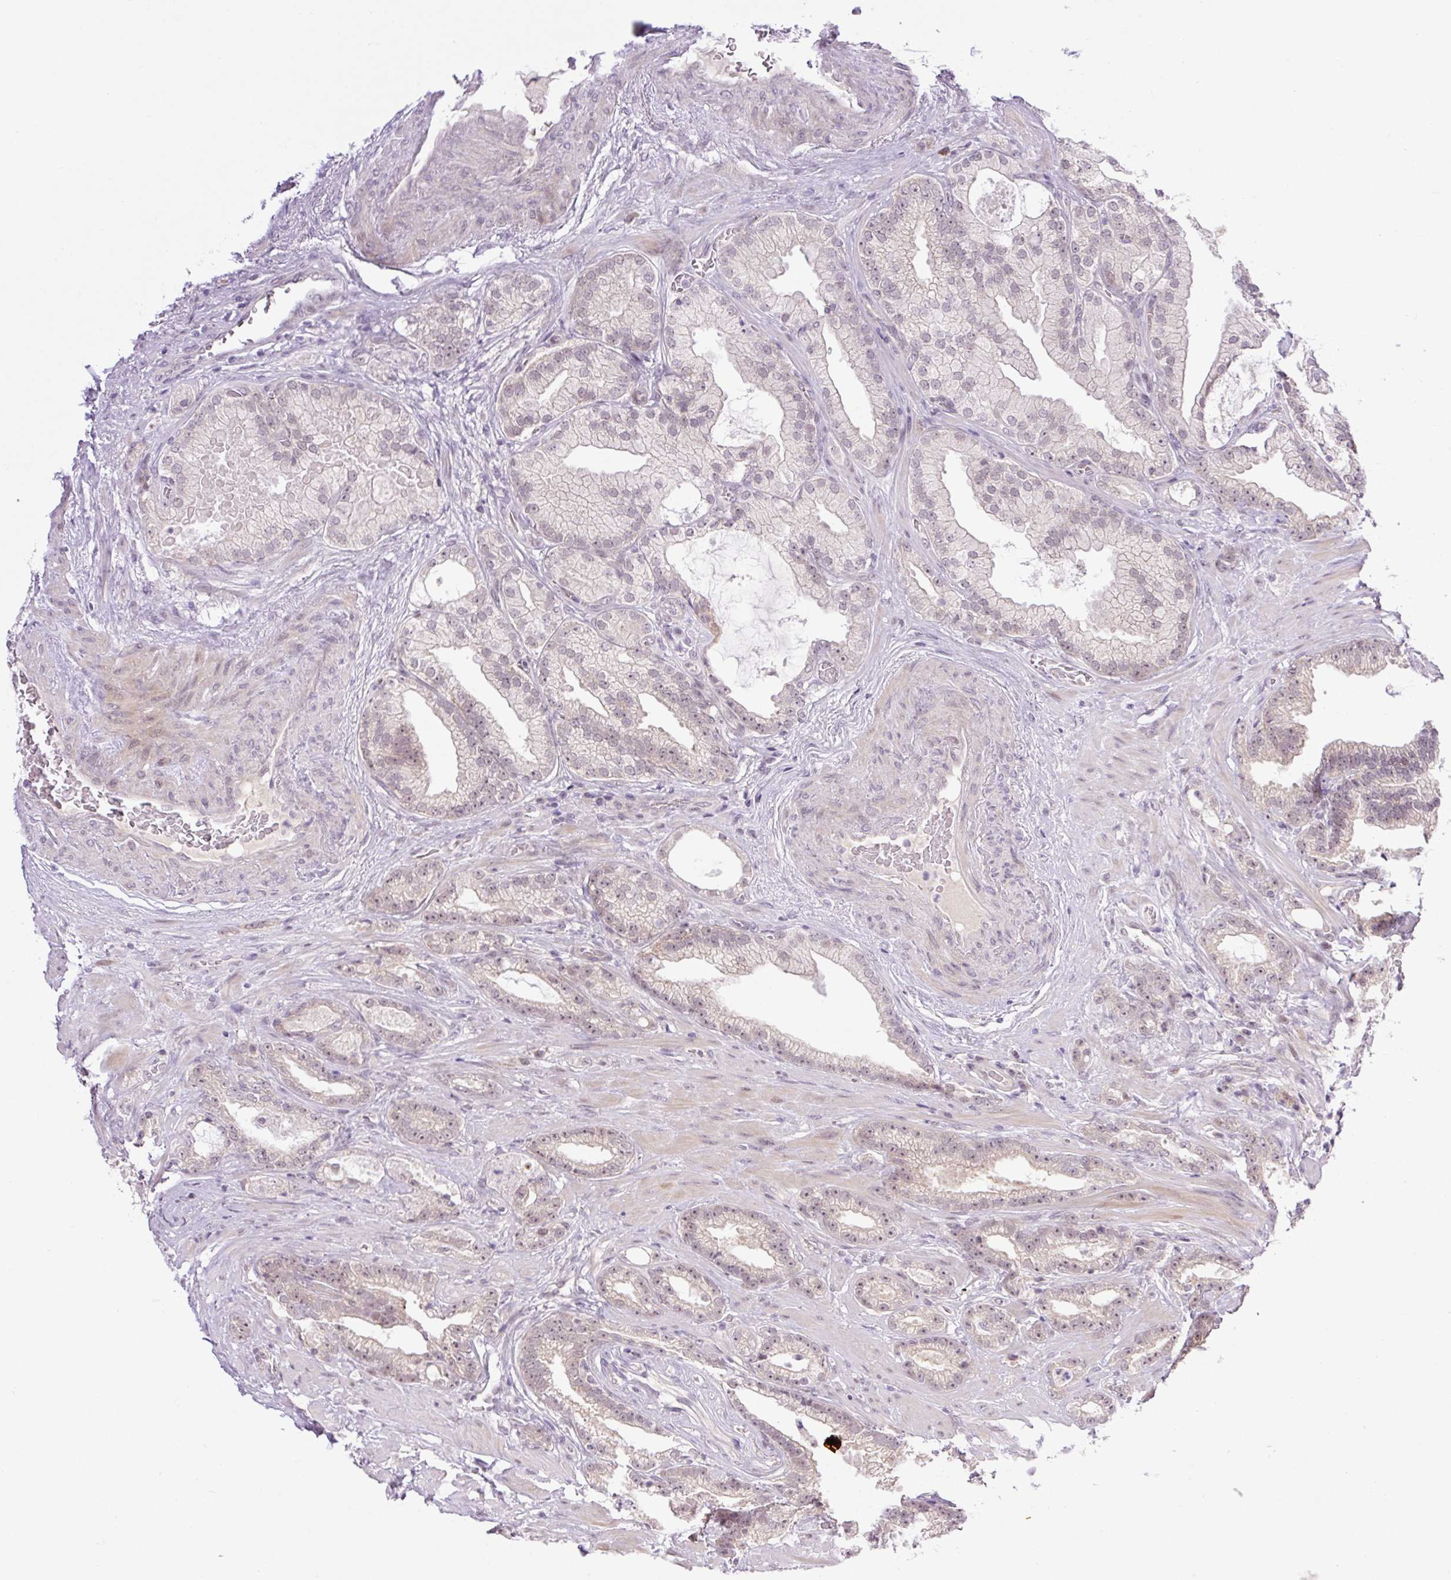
{"staining": {"intensity": "weak", "quantity": "25%-75%", "location": "cytoplasmic/membranous,nuclear"}, "tissue": "prostate cancer", "cell_type": "Tumor cells", "image_type": "cancer", "snomed": [{"axis": "morphology", "description": "Adenocarcinoma, High grade"}, {"axis": "topography", "description": "Prostate"}], "caption": "Immunohistochemistry (IHC) image of high-grade adenocarcinoma (prostate) stained for a protein (brown), which exhibits low levels of weak cytoplasmic/membranous and nuclear staining in approximately 25%-75% of tumor cells.", "gene": "ICE1", "patient": {"sex": "male", "age": 68}}